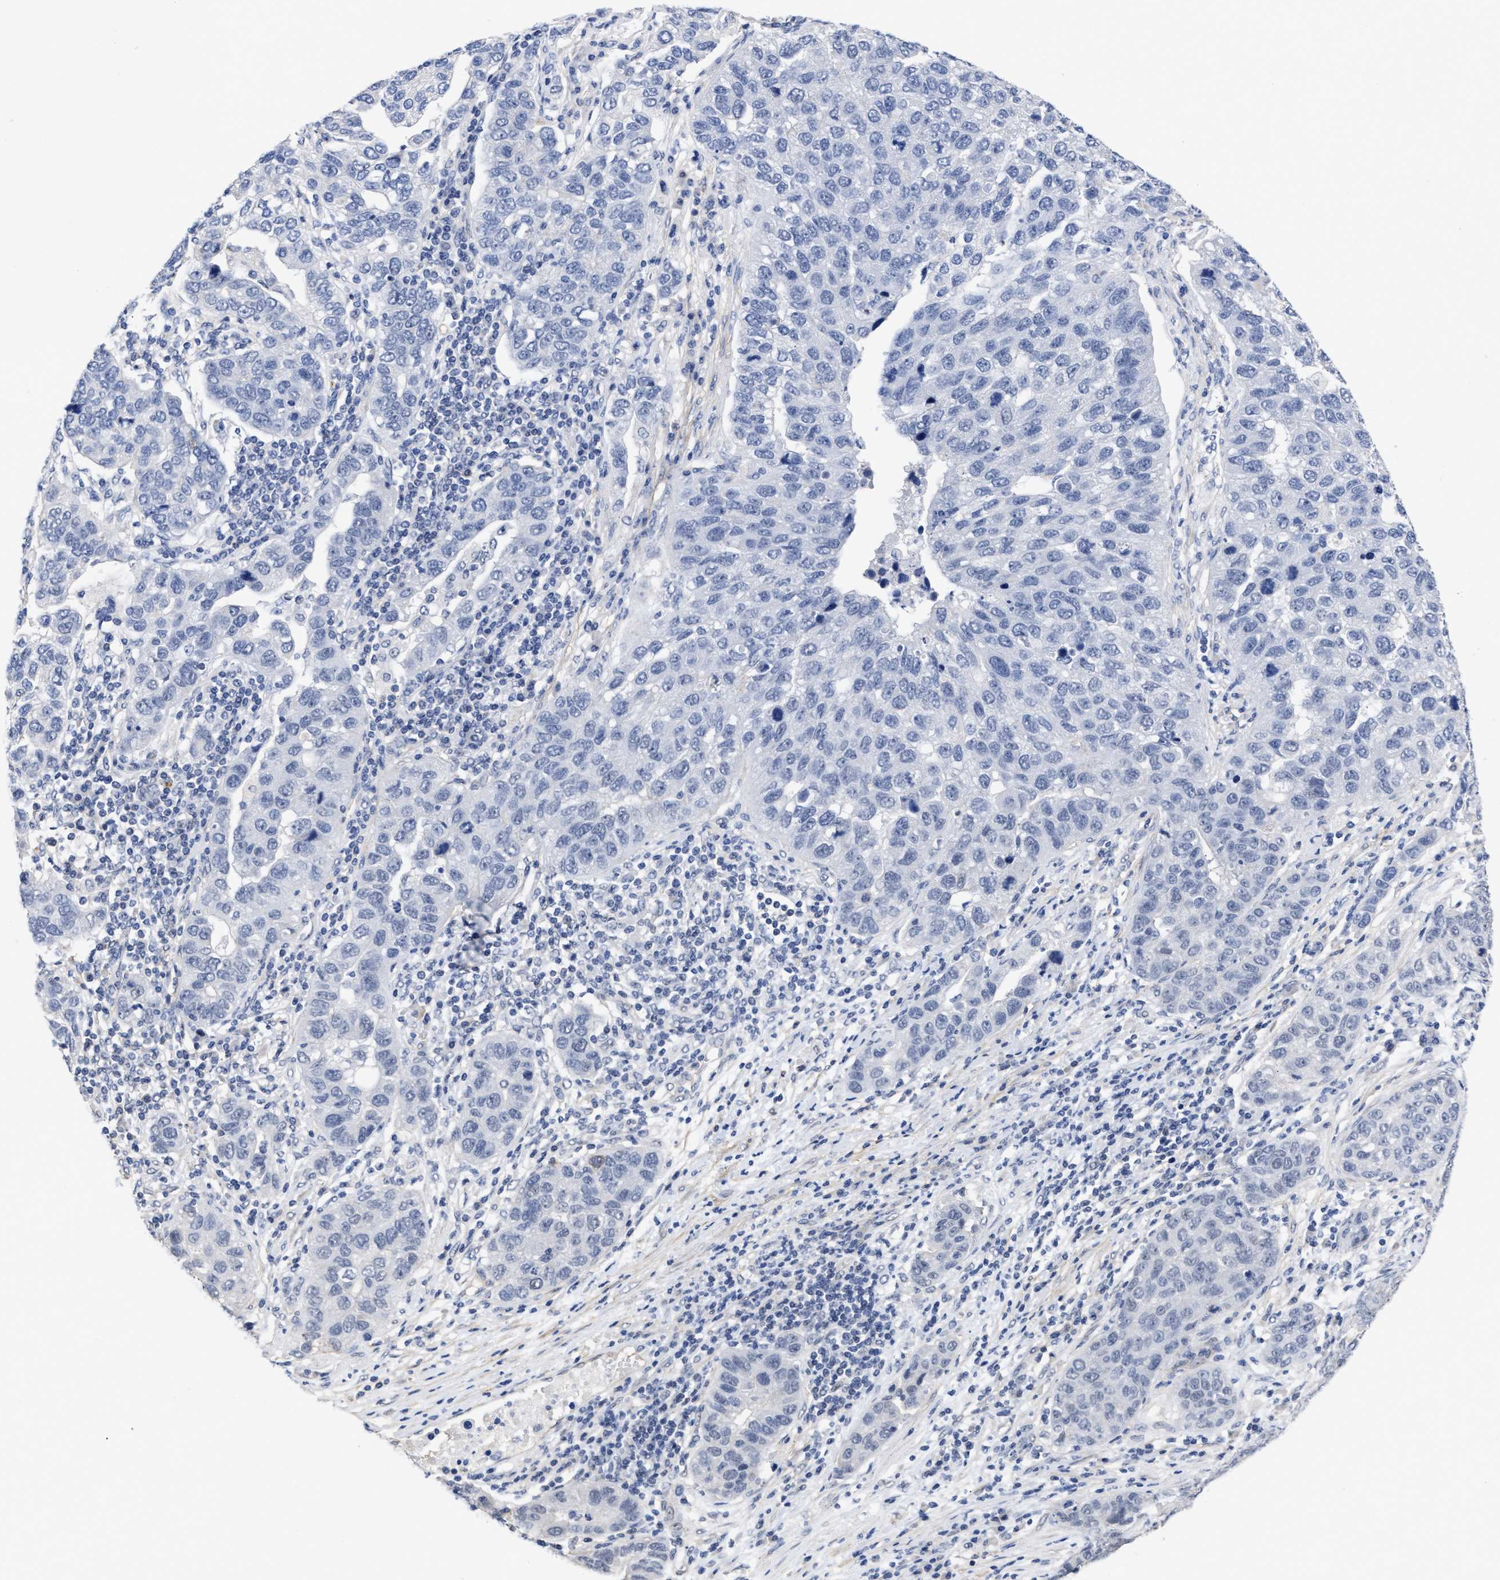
{"staining": {"intensity": "negative", "quantity": "none", "location": "none"}, "tissue": "pancreatic cancer", "cell_type": "Tumor cells", "image_type": "cancer", "snomed": [{"axis": "morphology", "description": "Adenocarcinoma, NOS"}, {"axis": "topography", "description": "Pancreas"}], "caption": "The micrograph displays no staining of tumor cells in pancreatic adenocarcinoma.", "gene": "AHNAK2", "patient": {"sex": "female", "age": 61}}